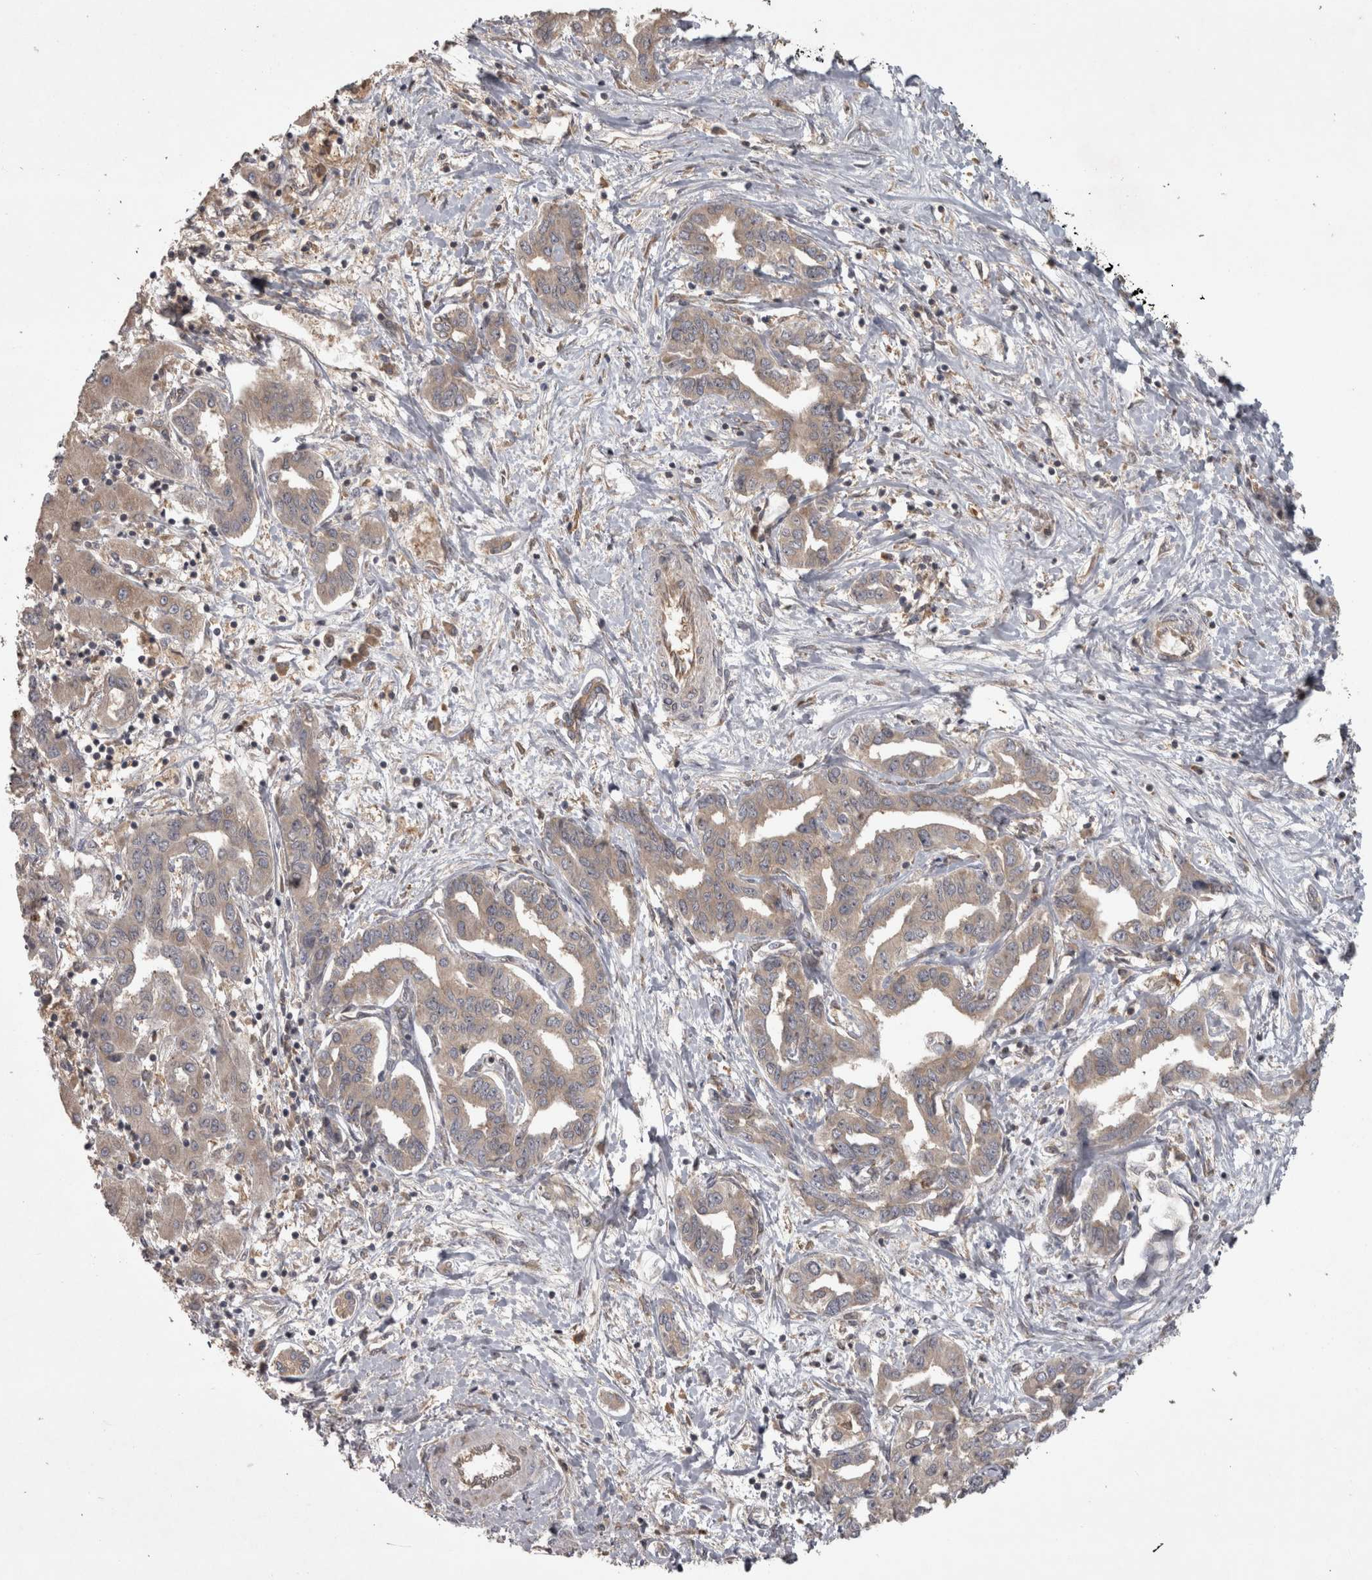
{"staining": {"intensity": "weak", "quantity": ">75%", "location": "cytoplasmic/membranous"}, "tissue": "liver cancer", "cell_type": "Tumor cells", "image_type": "cancer", "snomed": [{"axis": "morphology", "description": "Cholangiocarcinoma"}, {"axis": "topography", "description": "Liver"}], "caption": "High-magnification brightfield microscopy of liver cancer stained with DAB (3,3'-diaminobenzidine) (brown) and counterstained with hematoxylin (blue). tumor cells exhibit weak cytoplasmic/membranous positivity is seen in about>75% of cells.", "gene": "MICU3", "patient": {"sex": "male", "age": 59}}